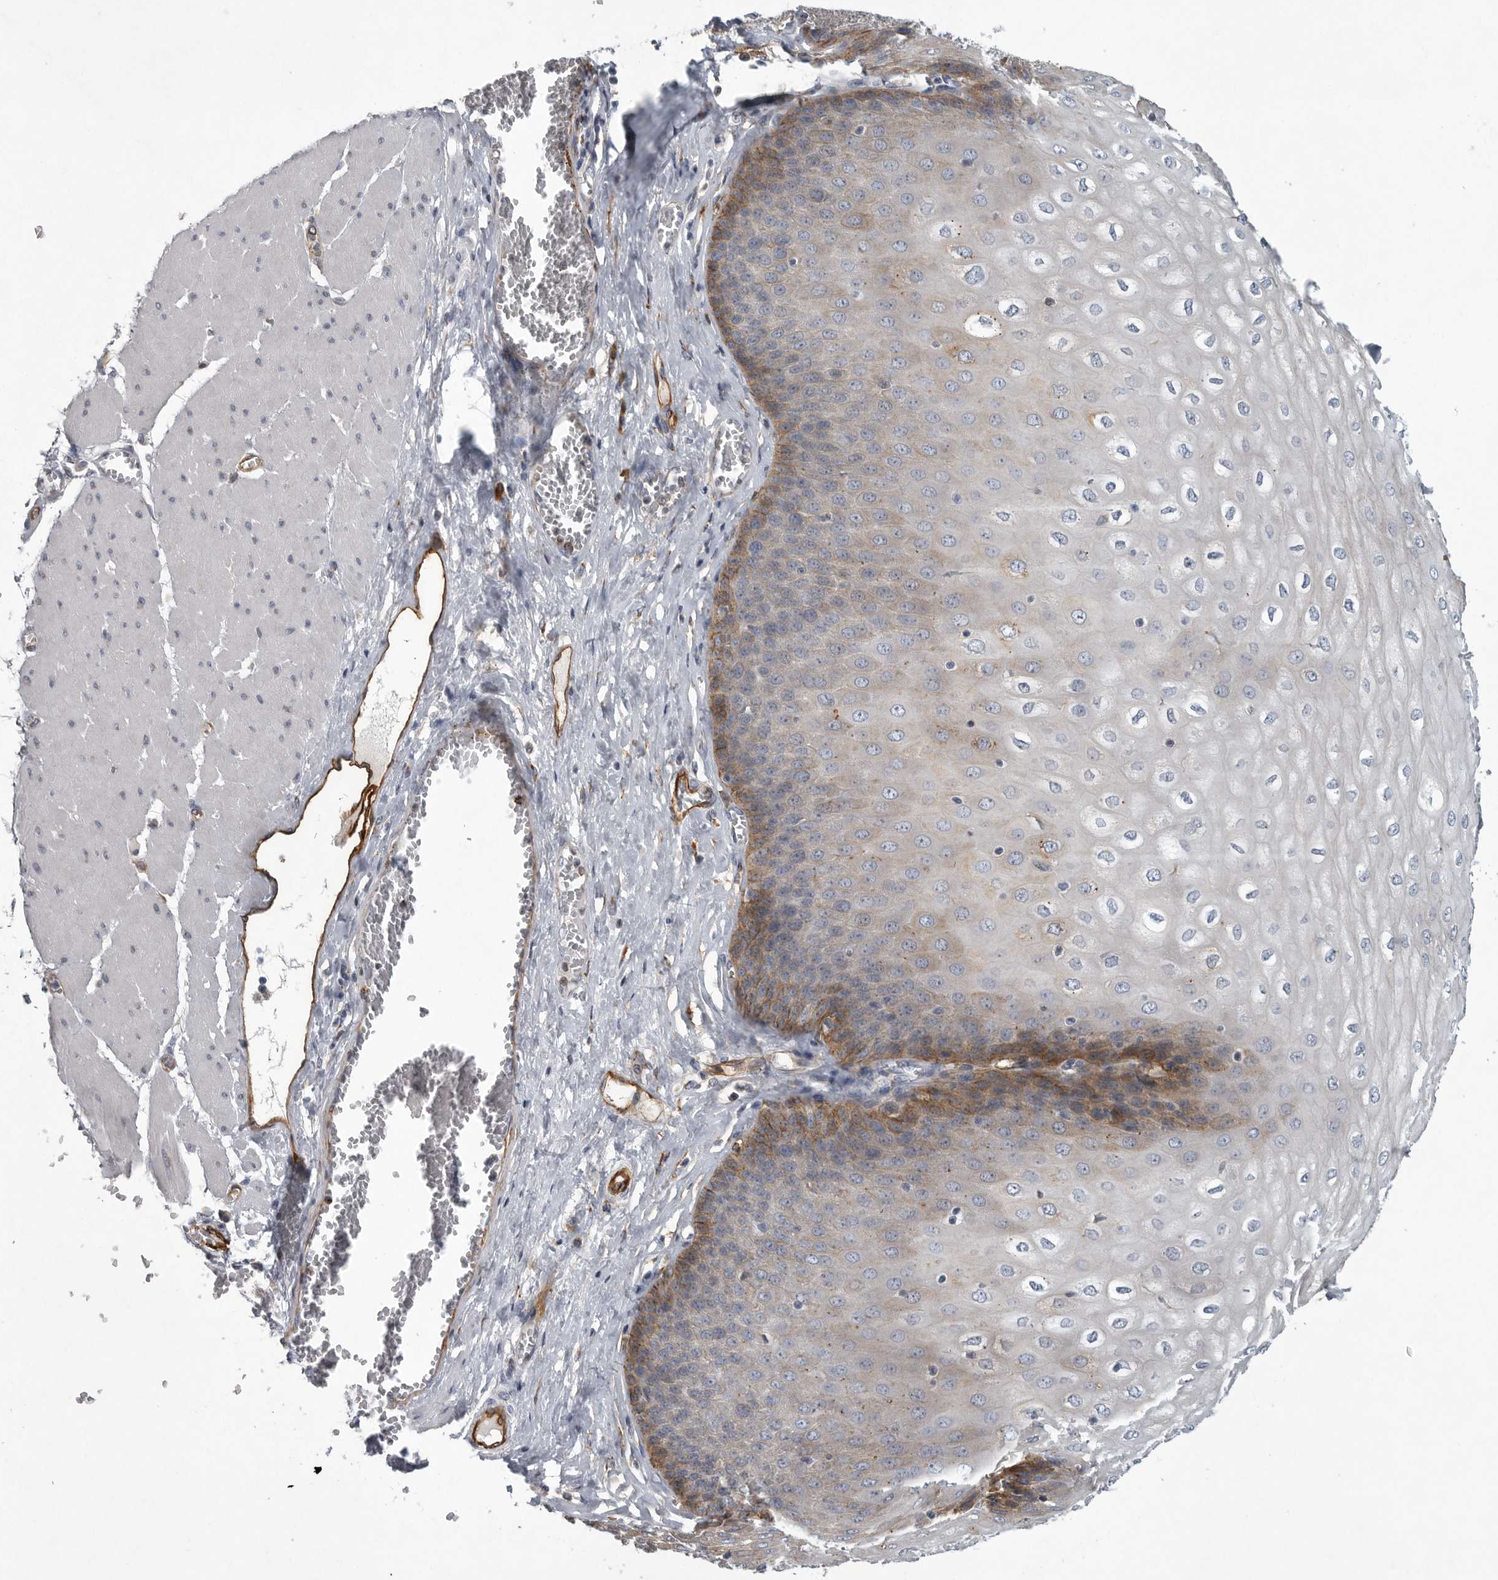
{"staining": {"intensity": "moderate", "quantity": "<25%", "location": "cytoplasmic/membranous"}, "tissue": "esophagus", "cell_type": "Squamous epithelial cells", "image_type": "normal", "snomed": [{"axis": "morphology", "description": "Normal tissue, NOS"}, {"axis": "topography", "description": "Esophagus"}], "caption": "Squamous epithelial cells display moderate cytoplasmic/membranous expression in approximately <25% of cells in unremarkable esophagus.", "gene": "MINPP1", "patient": {"sex": "male", "age": 60}}